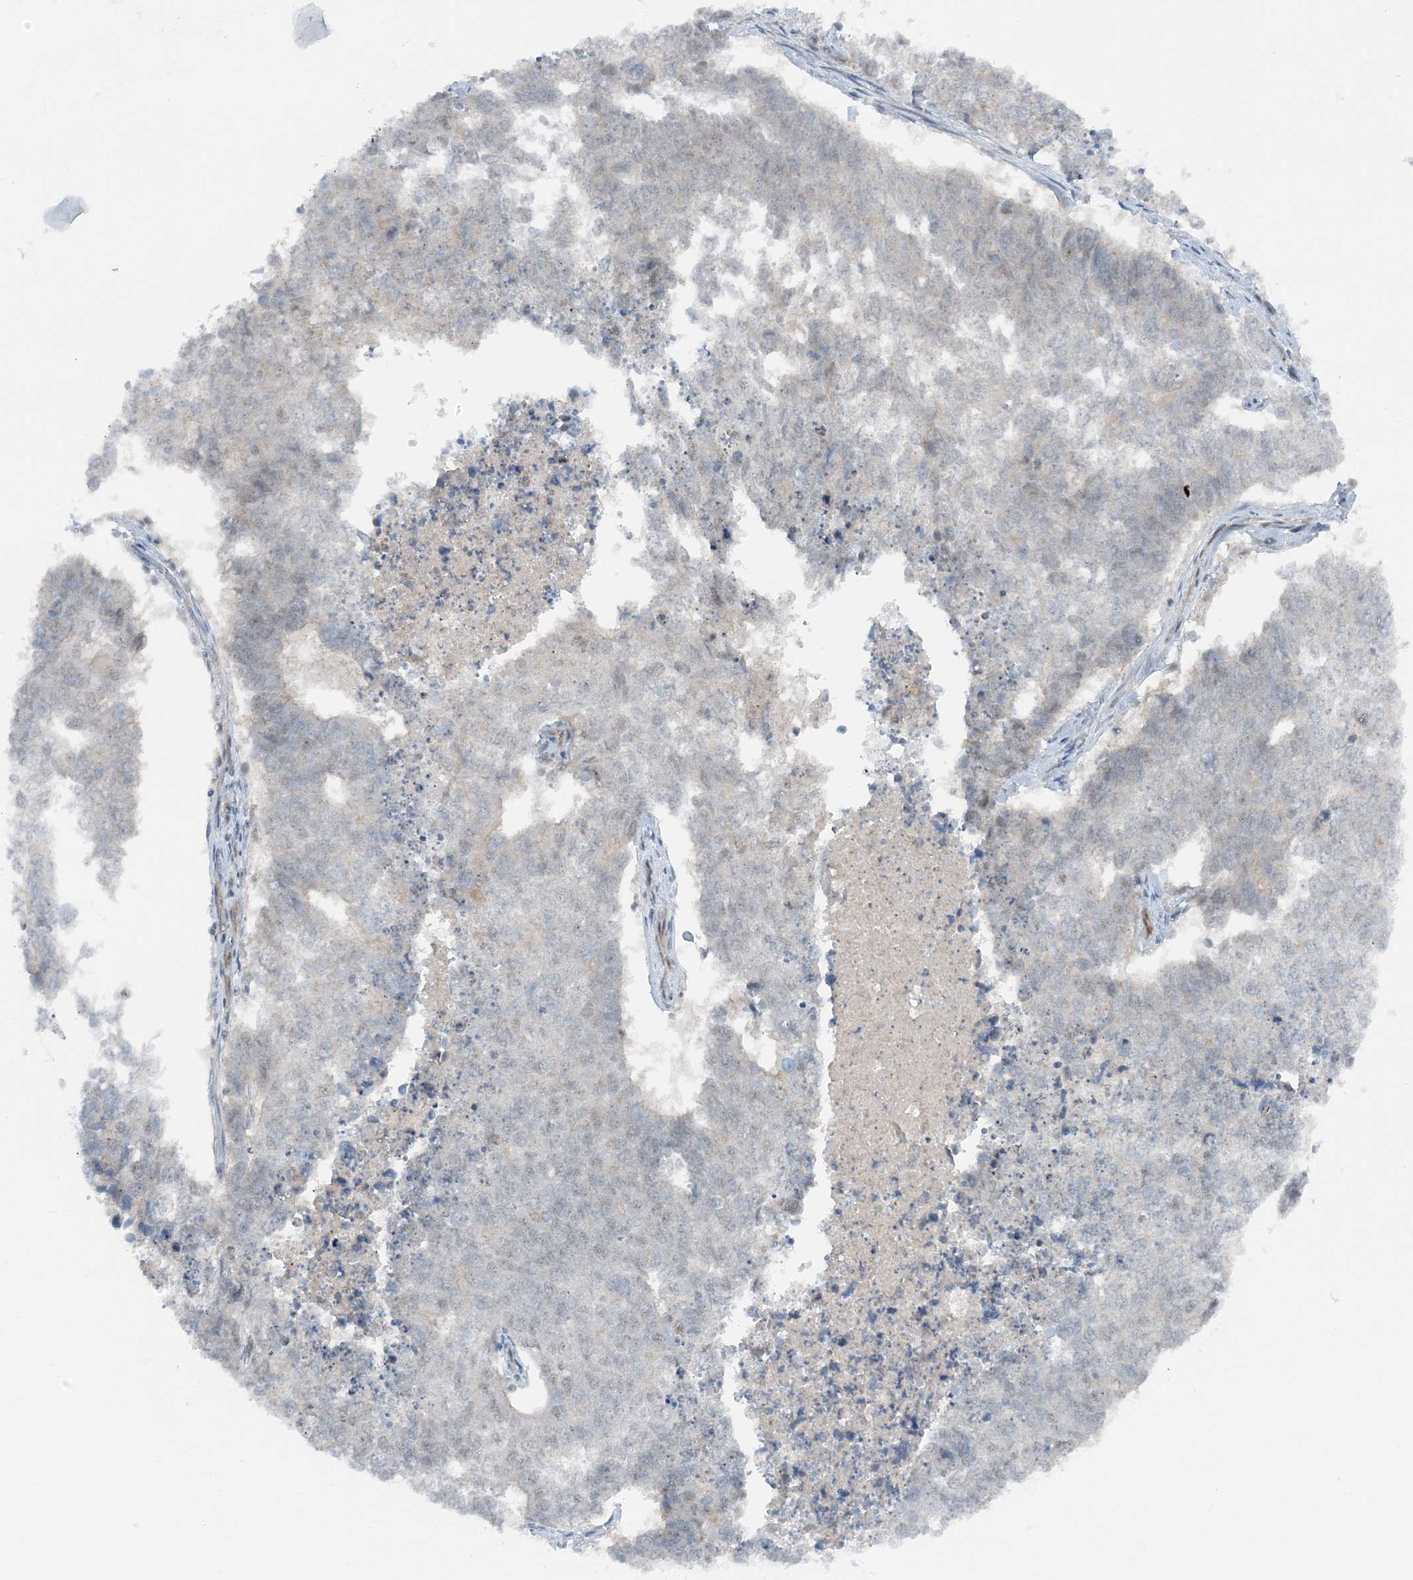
{"staining": {"intensity": "negative", "quantity": "none", "location": "none"}, "tissue": "cervical cancer", "cell_type": "Tumor cells", "image_type": "cancer", "snomed": [{"axis": "morphology", "description": "Squamous cell carcinoma, NOS"}, {"axis": "topography", "description": "Cervix"}], "caption": "Photomicrograph shows no significant protein staining in tumor cells of cervical cancer (squamous cell carcinoma).", "gene": "ATP11A", "patient": {"sex": "female", "age": 63}}